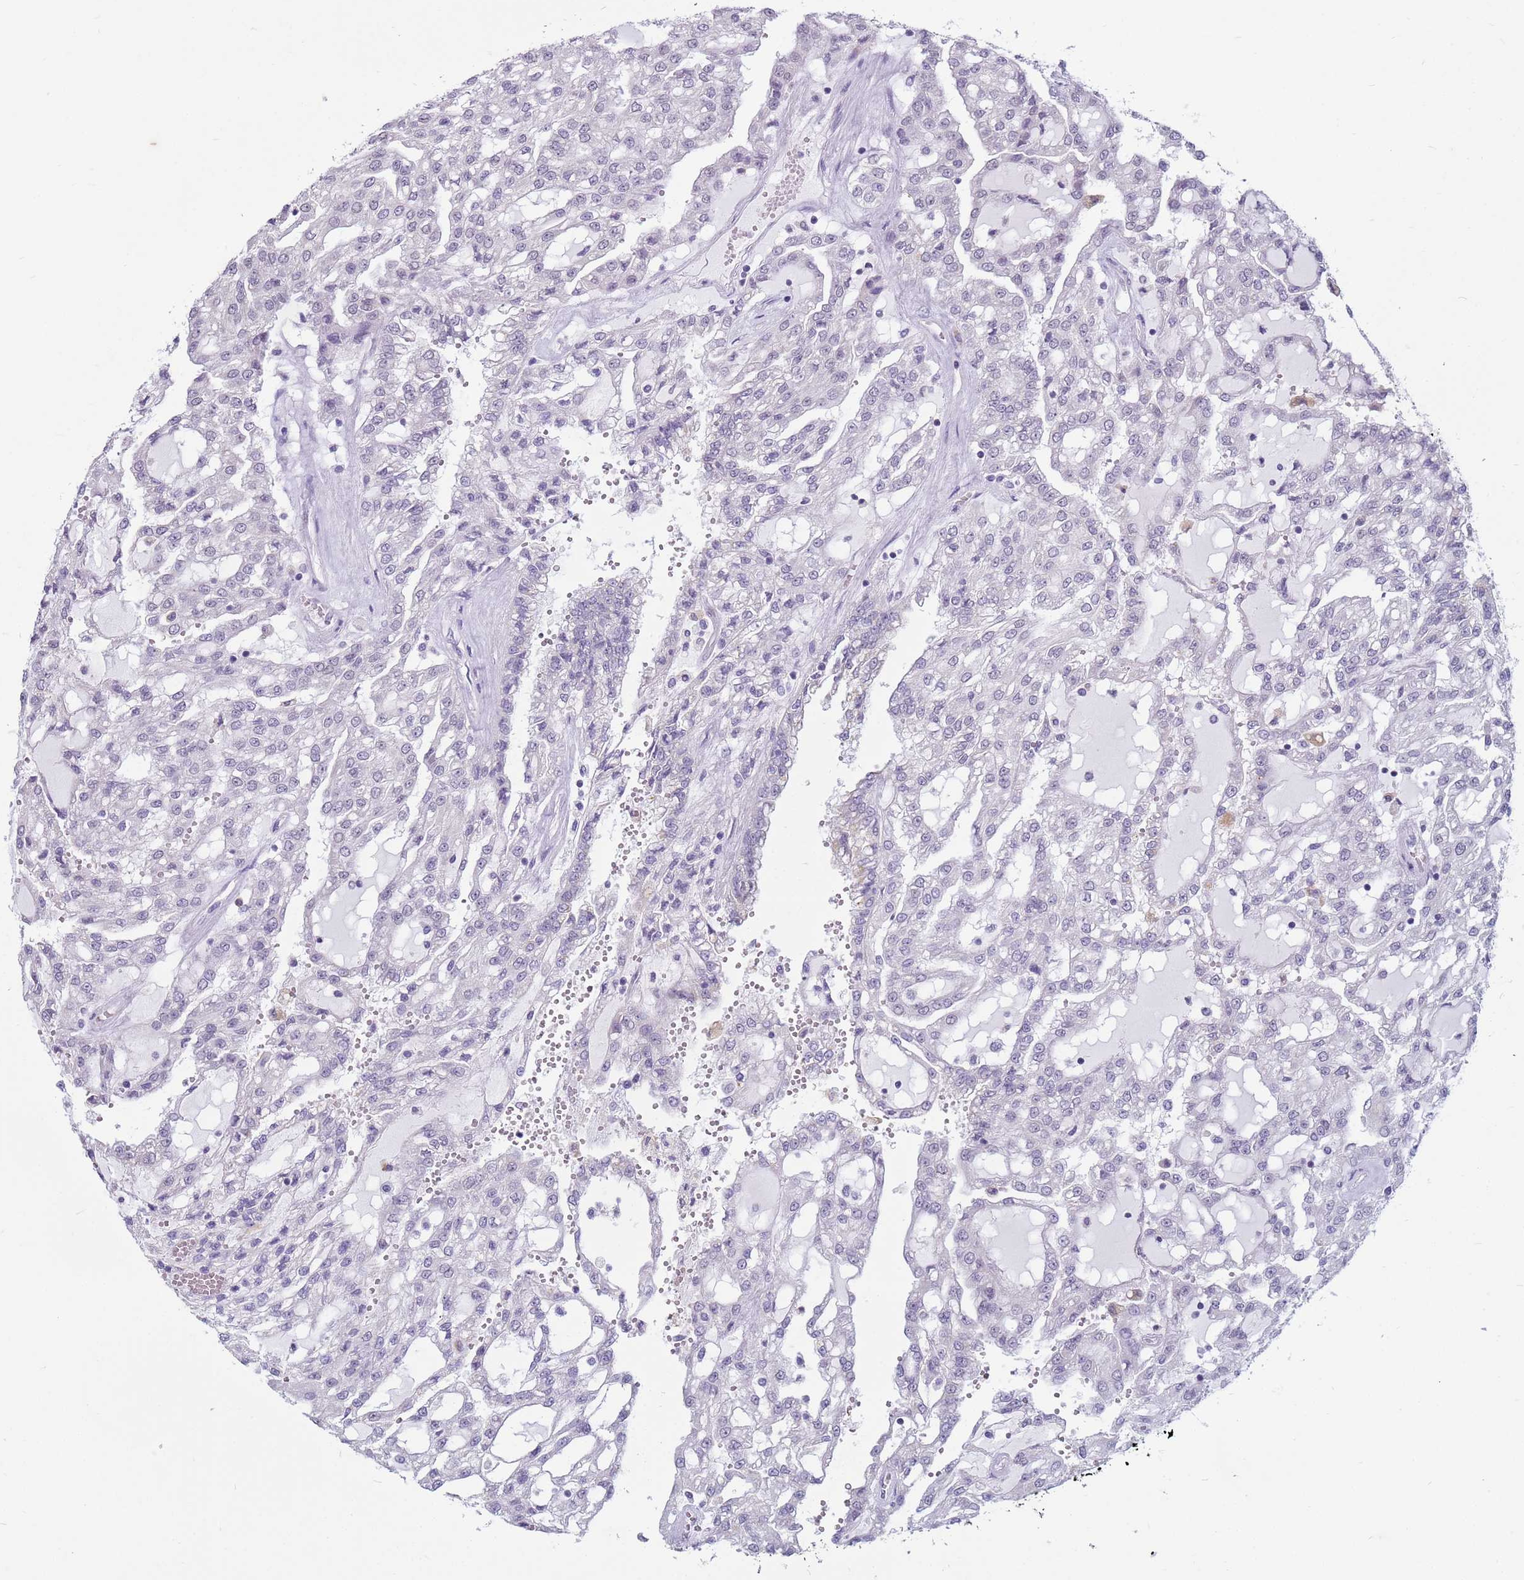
{"staining": {"intensity": "negative", "quantity": "none", "location": "none"}, "tissue": "renal cancer", "cell_type": "Tumor cells", "image_type": "cancer", "snomed": [{"axis": "morphology", "description": "Adenocarcinoma, NOS"}, {"axis": "topography", "description": "Kidney"}], "caption": "Tumor cells show no significant staining in renal cancer (adenocarcinoma).", "gene": "CDK2AP2", "patient": {"sex": "male", "age": 63}}